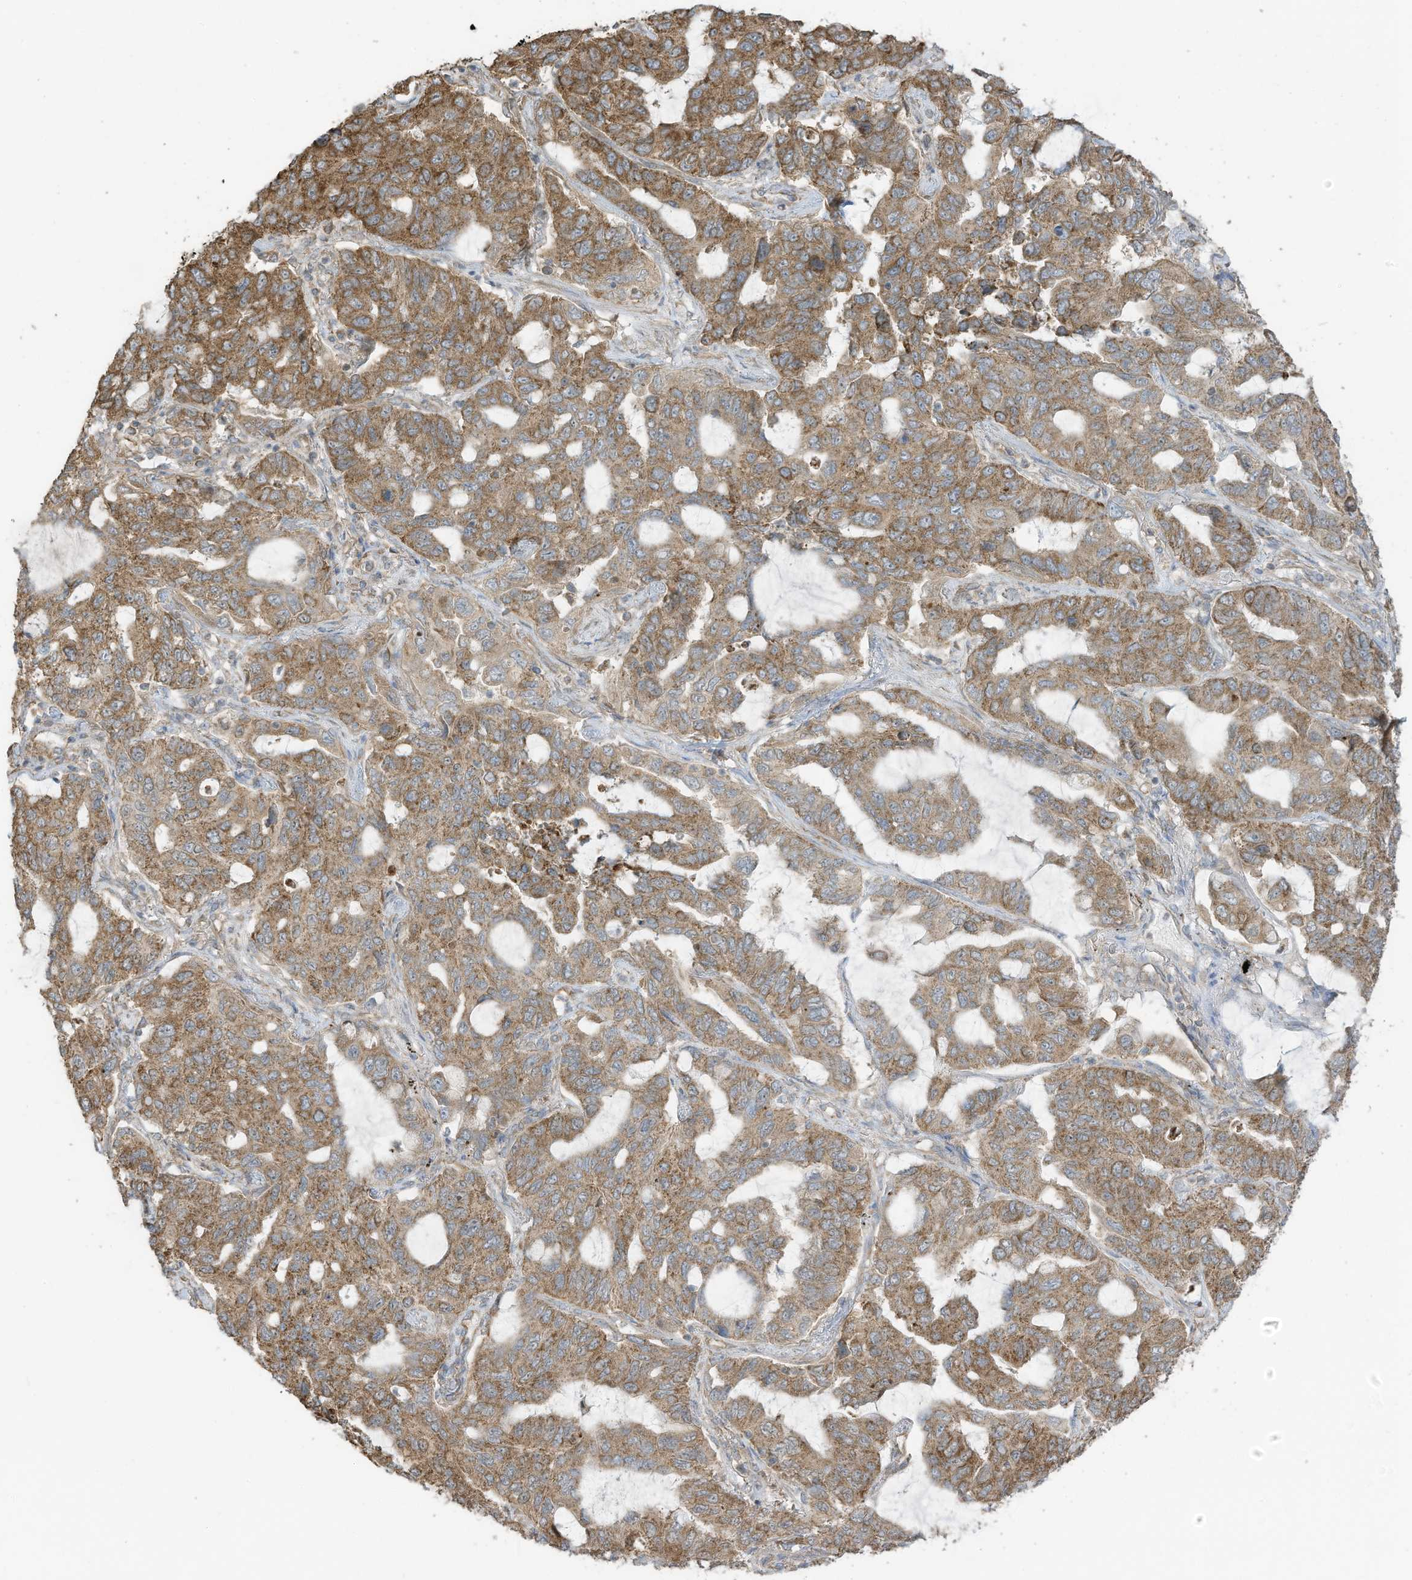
{"staining": {"intensity": "moderate", "quantity": ">75%", "location": "cytoplasmic/membranous"}, "tissue": "lung cancer", "cell_type": "Tumor cells", "image_type": "cancer", "snomed": [{"axis": "morphology", "description": "Adenocarcinoma, NOS"}, {"axis": "topography", "description": "Lung"}], "caption": "Tumor cells exhibit medium levels of moderate cytoplasmic/membranous staining in approximately >75% of cells in human lung cancer (adenocarcinoma).", "gene": "CGAS", "patient": {"sex": "male", "age": 64}}